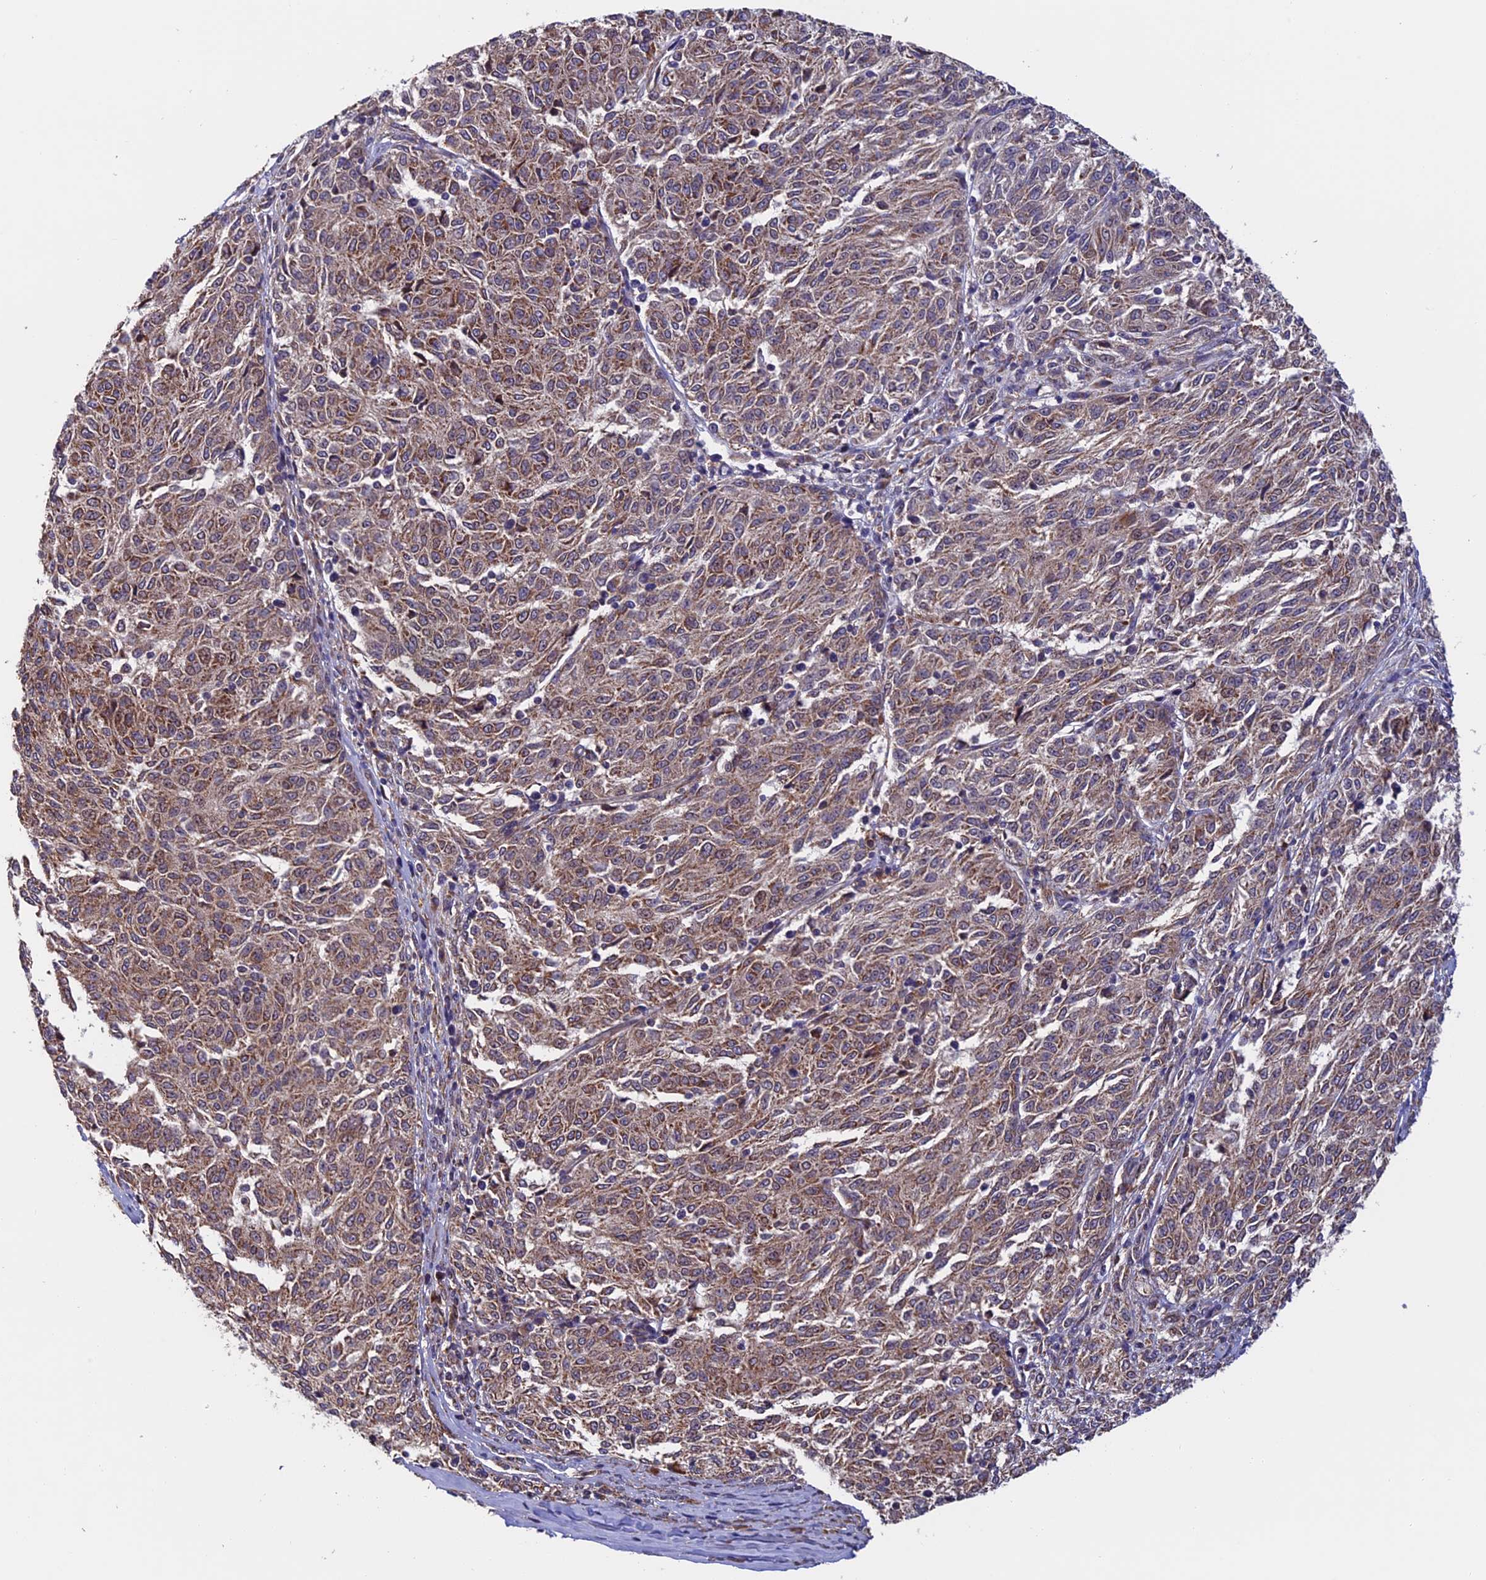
{"staining": {"intensity": "moderate", "quantity": ">75%", "location": "cytoplasmic/membranous"}, "tissue": "melanoma", "cell_type": "Tumor cells", "image_type": "cancer", "snomed": [{"axis": "morphology", "description": "Malignant melanoma, NOS"}, {"axis": "topography", "description": "Skin"}], "caption": "This micrograph demonstrates immunohistochemistry (IHC) staining of human malignant melanoma, with medium moderate cytoplasmic/membranous expression in approximately >75% of tumor cells.", "gene": "RNF17", "patient": {"sex": "female", "age": 72}}